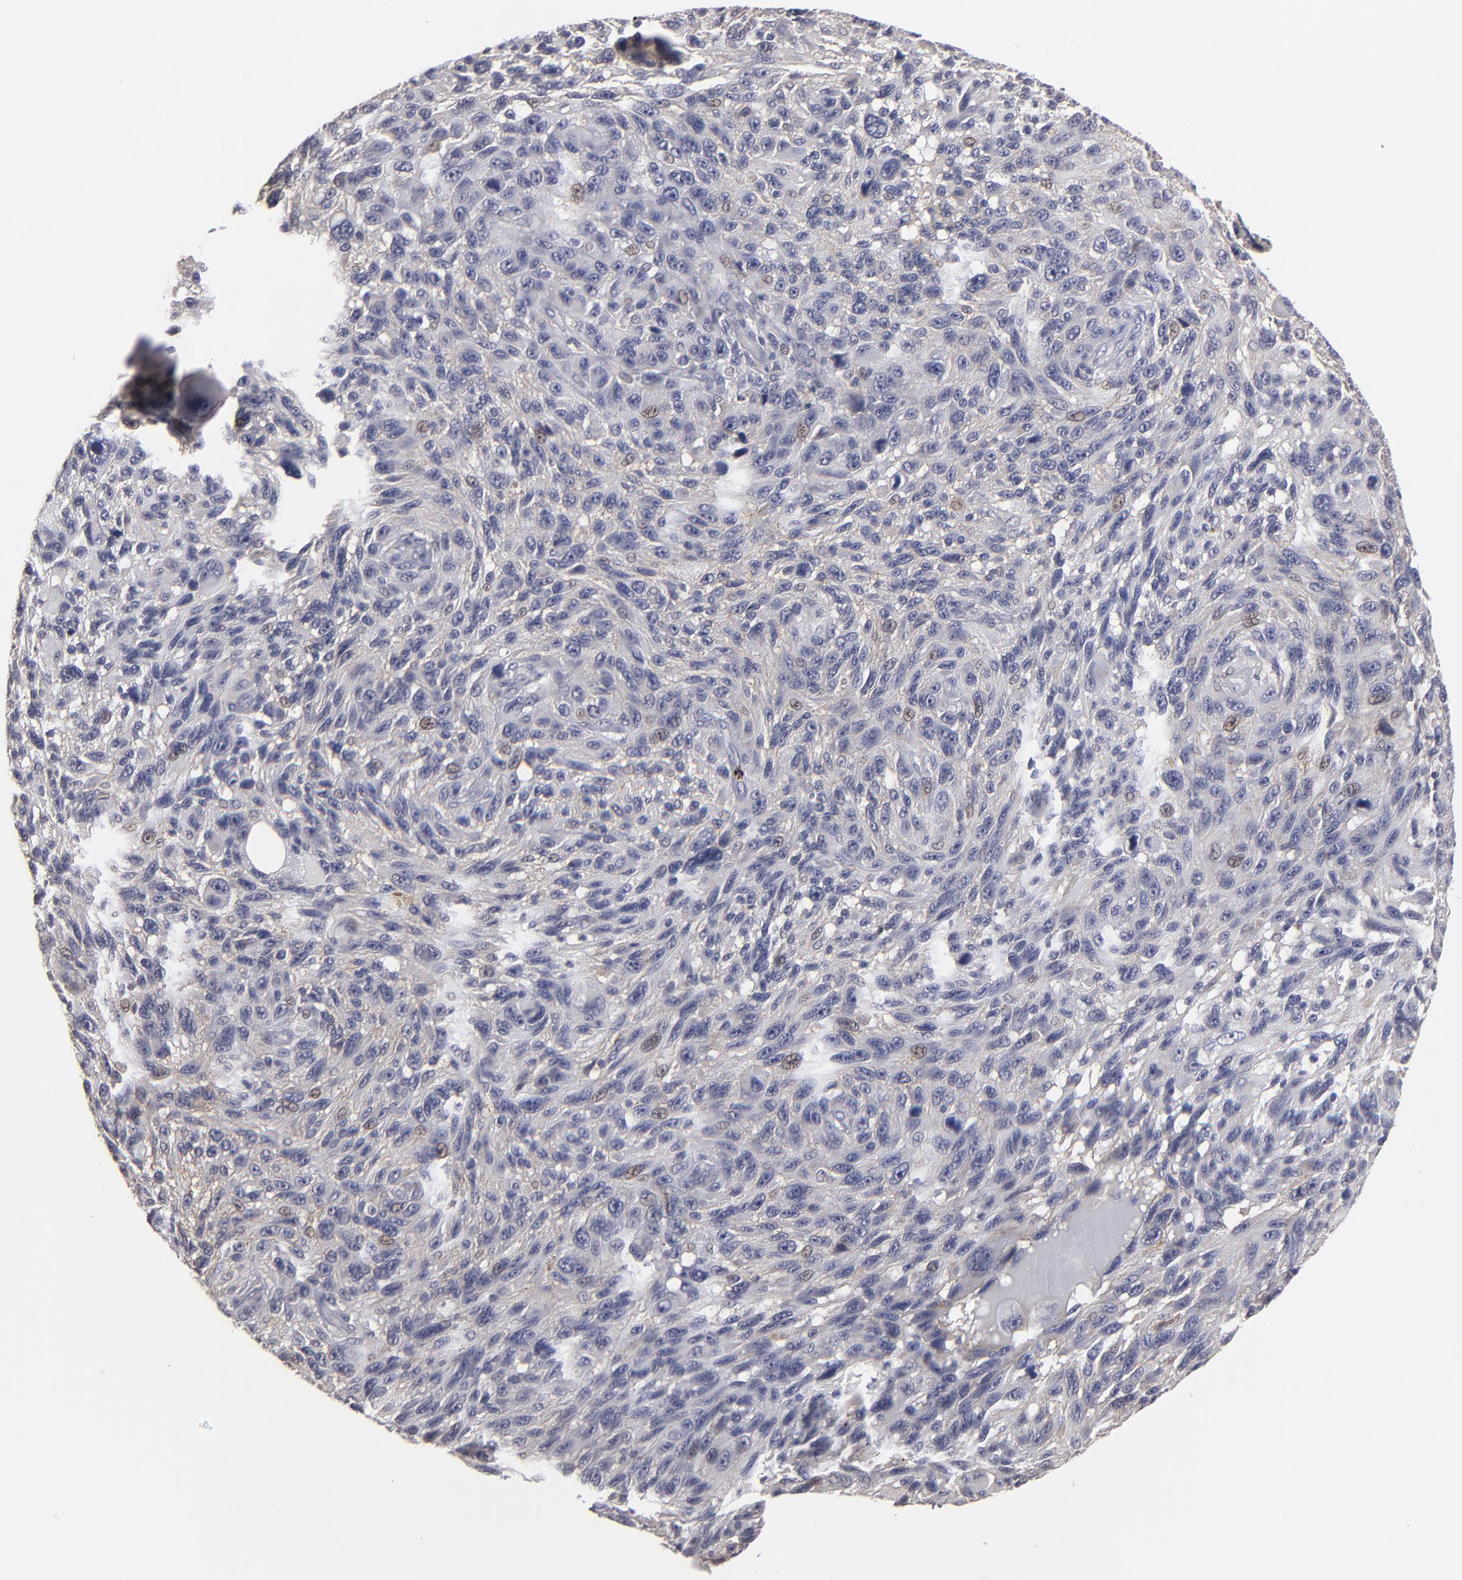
{"staining": {"intensity": "negative", "quantity": "none", "location": "none"}, "tissue": "melanoma", "cell_type": "Tumor cells", "image_type": "cancer", "snomed": [{"axis": "morphology", "description": "Malignant melanoma, NOS"}, {"axis": "topography", "description": "Skin"}], "caption": "An immunohistochemistry (IHC) micrograph of melanoma is shown. There is no staining in tumor cells of melanoma.", "gene": "GPM6B", "patient": {"sex": "male", "age": 53}}